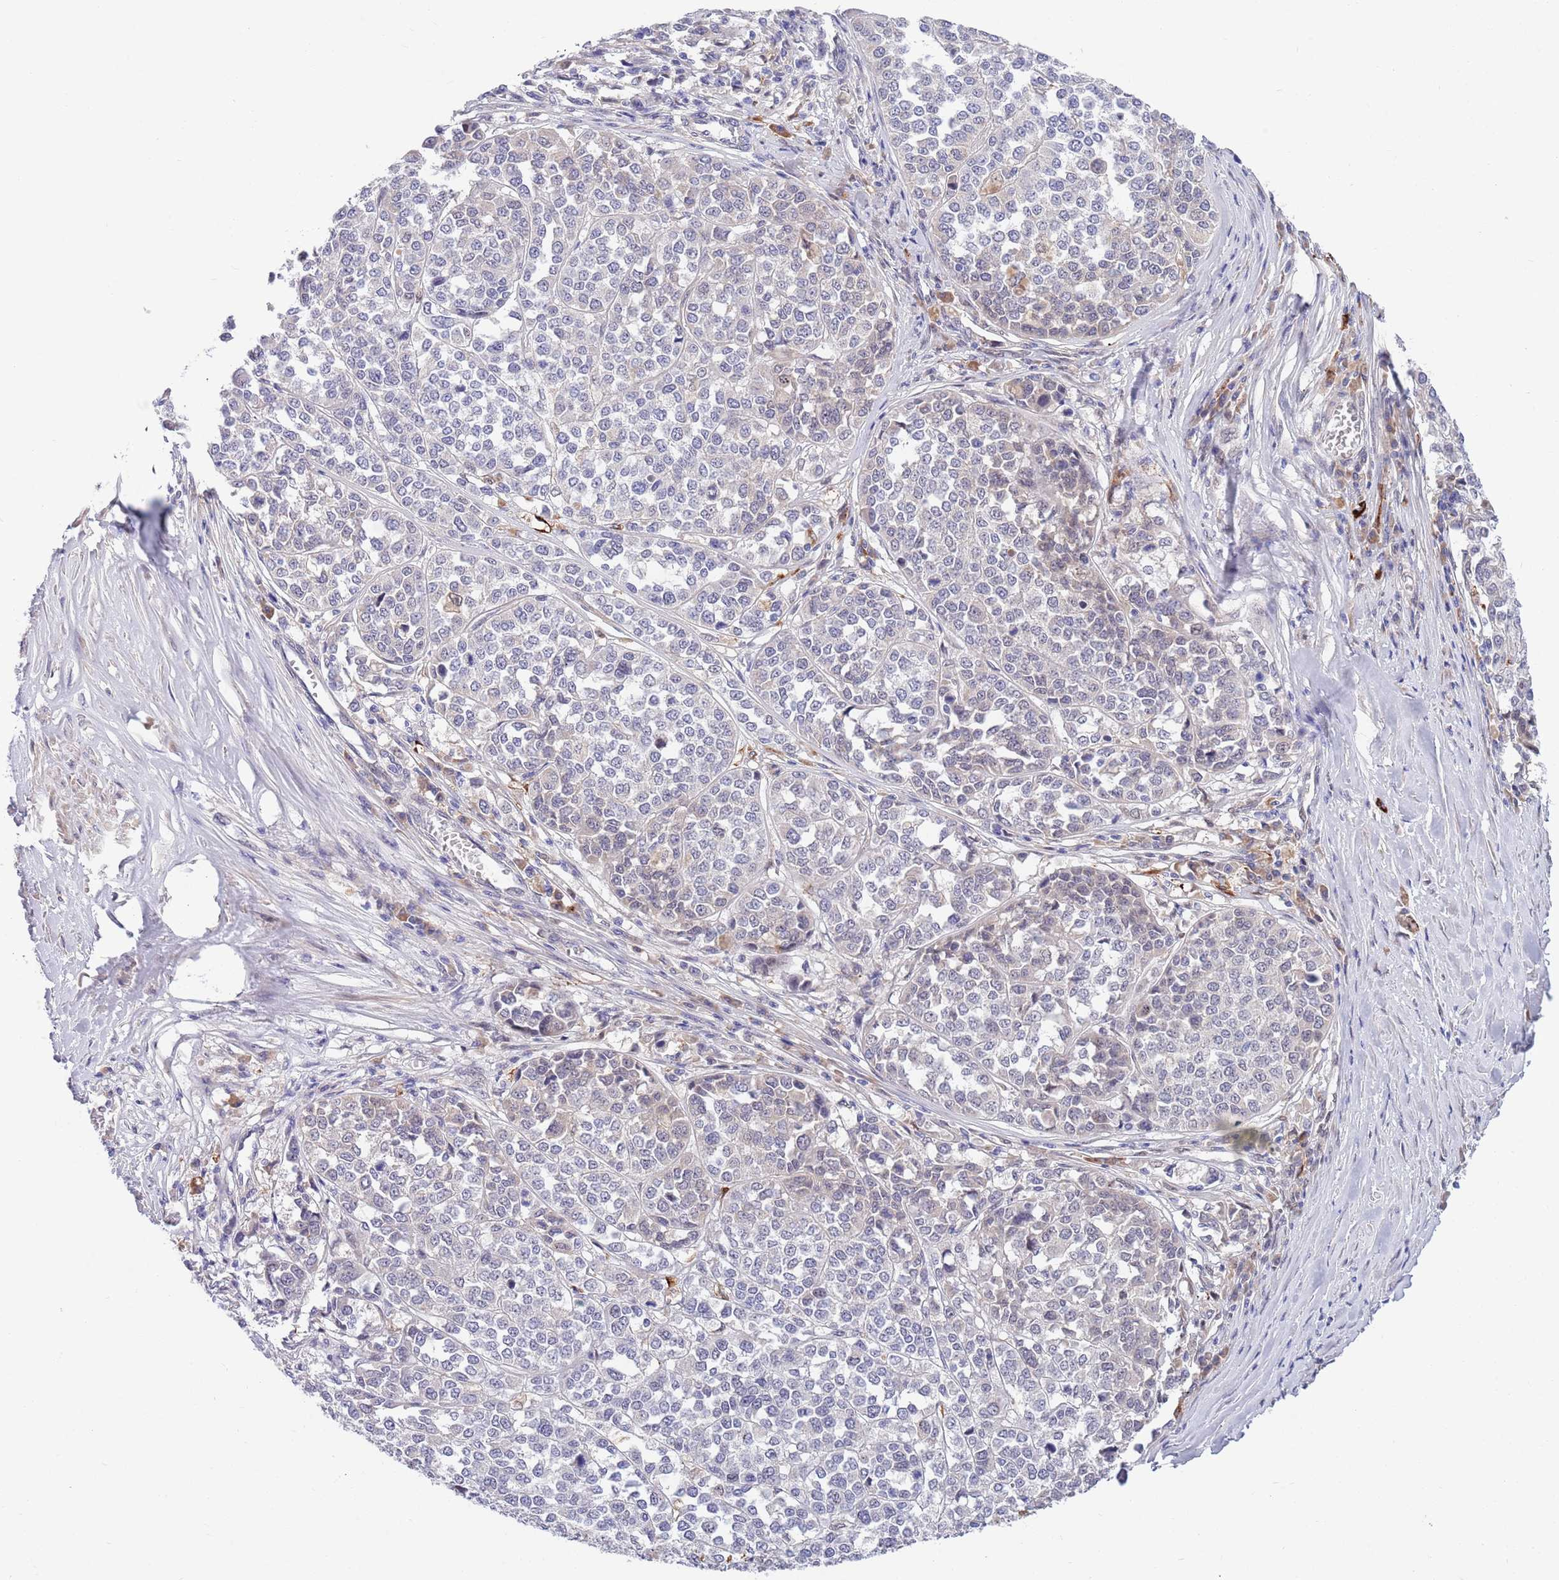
{"staining": {"intensity": "negative", "quantity": "none", "location": "none"}, "tissue": "melanoma", "cell_type": "Tumor cells", "image_type": "cancer", "snomed": [{"axis": "morphology", "description": "Malignant melanoma, Metastatic site"}, {"axis": "topography", "description": "Lymph node"}], "caption": "The micrograph reveals no staining of tumor cells in malignant melanoma (metastatic site).", "gene": "NLRP6", "patient": {"sex": "male", "age": 44}}